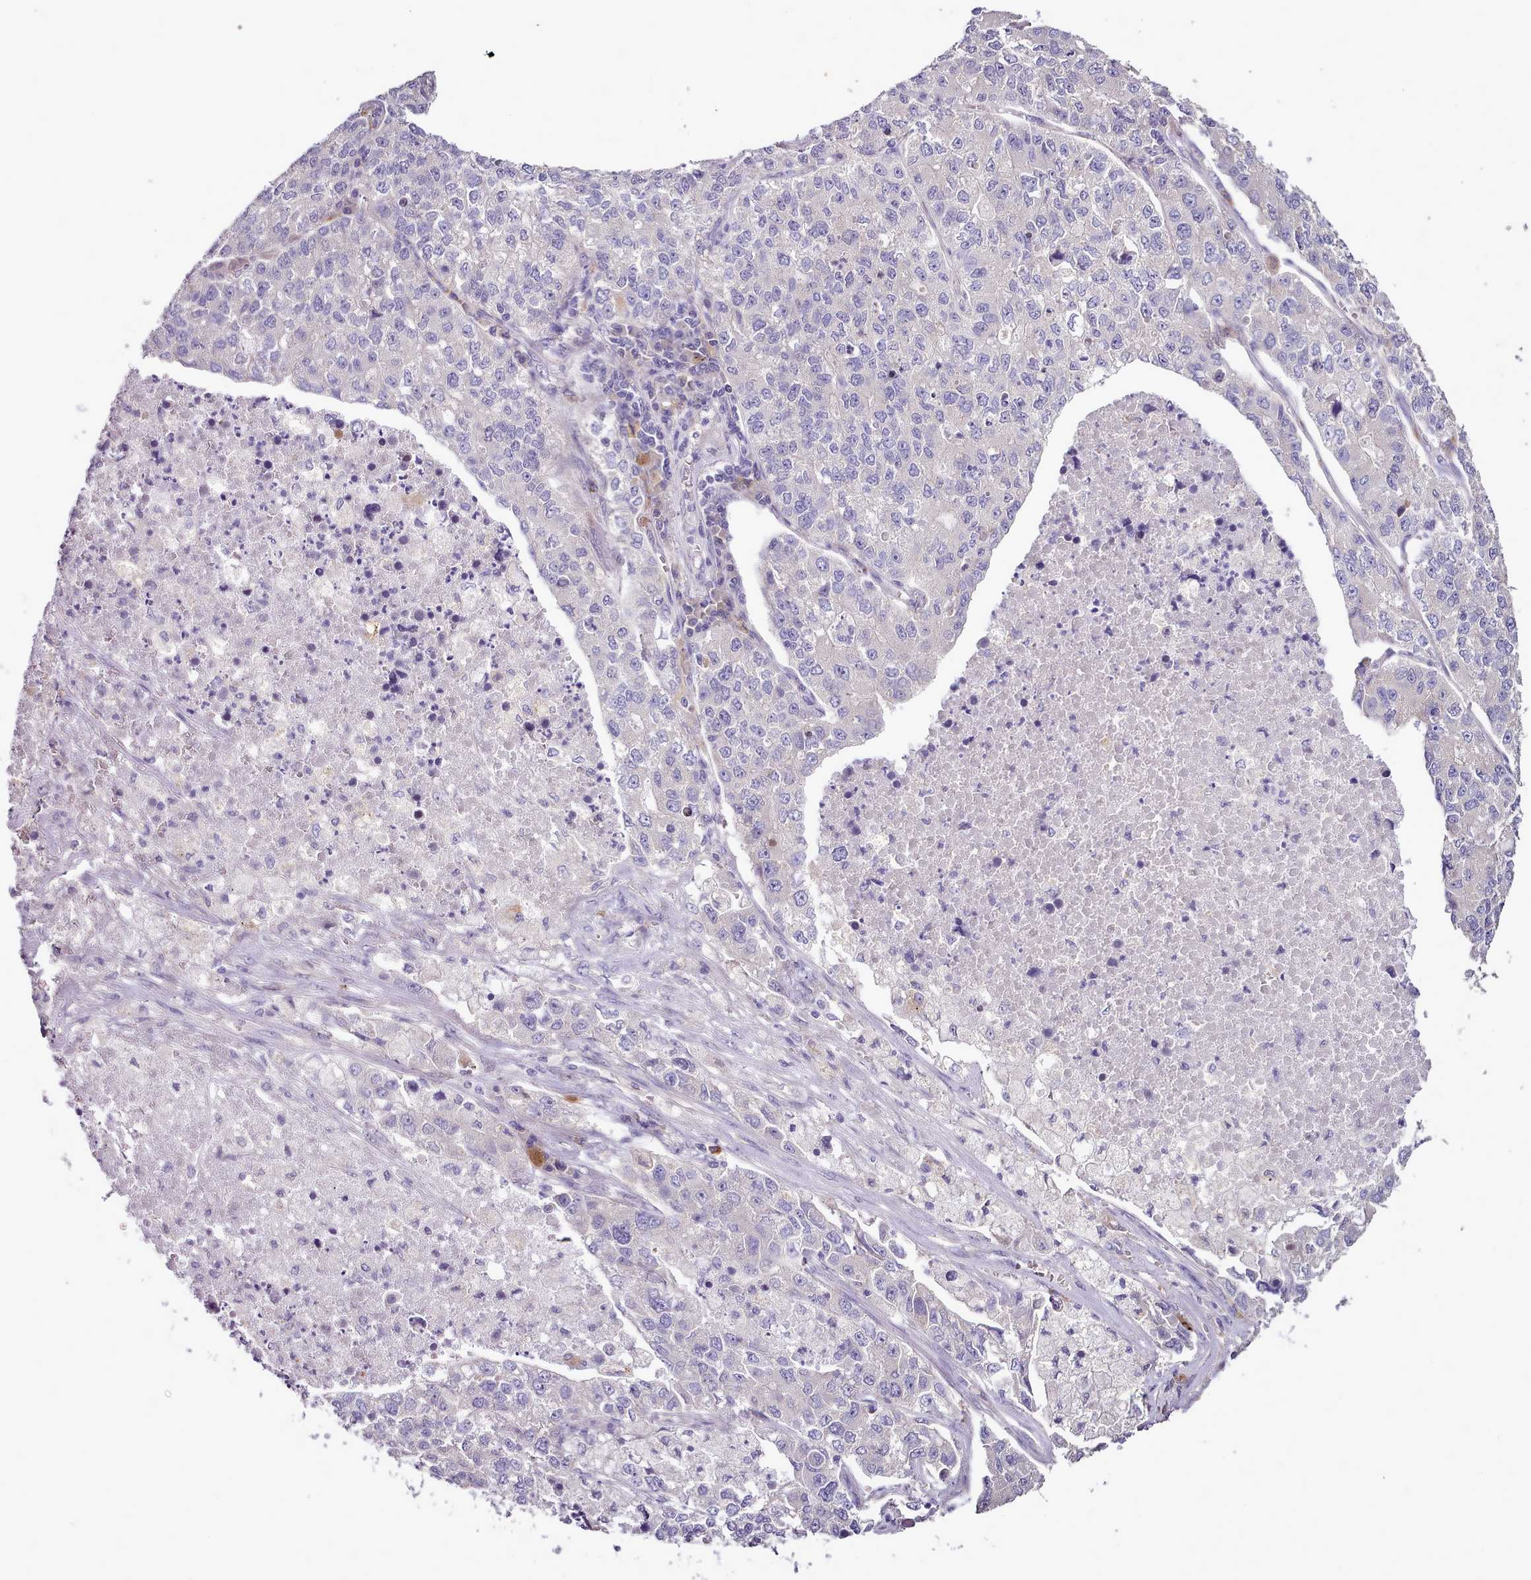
{"staining": {"intensity": "negative", "quantity": "none", "location": "none"}, "tissue": "lung cancer", "cell_type": "Tumor cells", "image_type": "cancer", "snomed": [{"axis": "morphology", "description": "Adenocarcinoma, NOS"}, {"axis": "topography", "description": "Lung"}], "caption": "Image shows no significant protein expression in tumor cells of lung adenocarcinoma.", "gene": "SETX", "patient": {"sex": "male", "age": 49}}